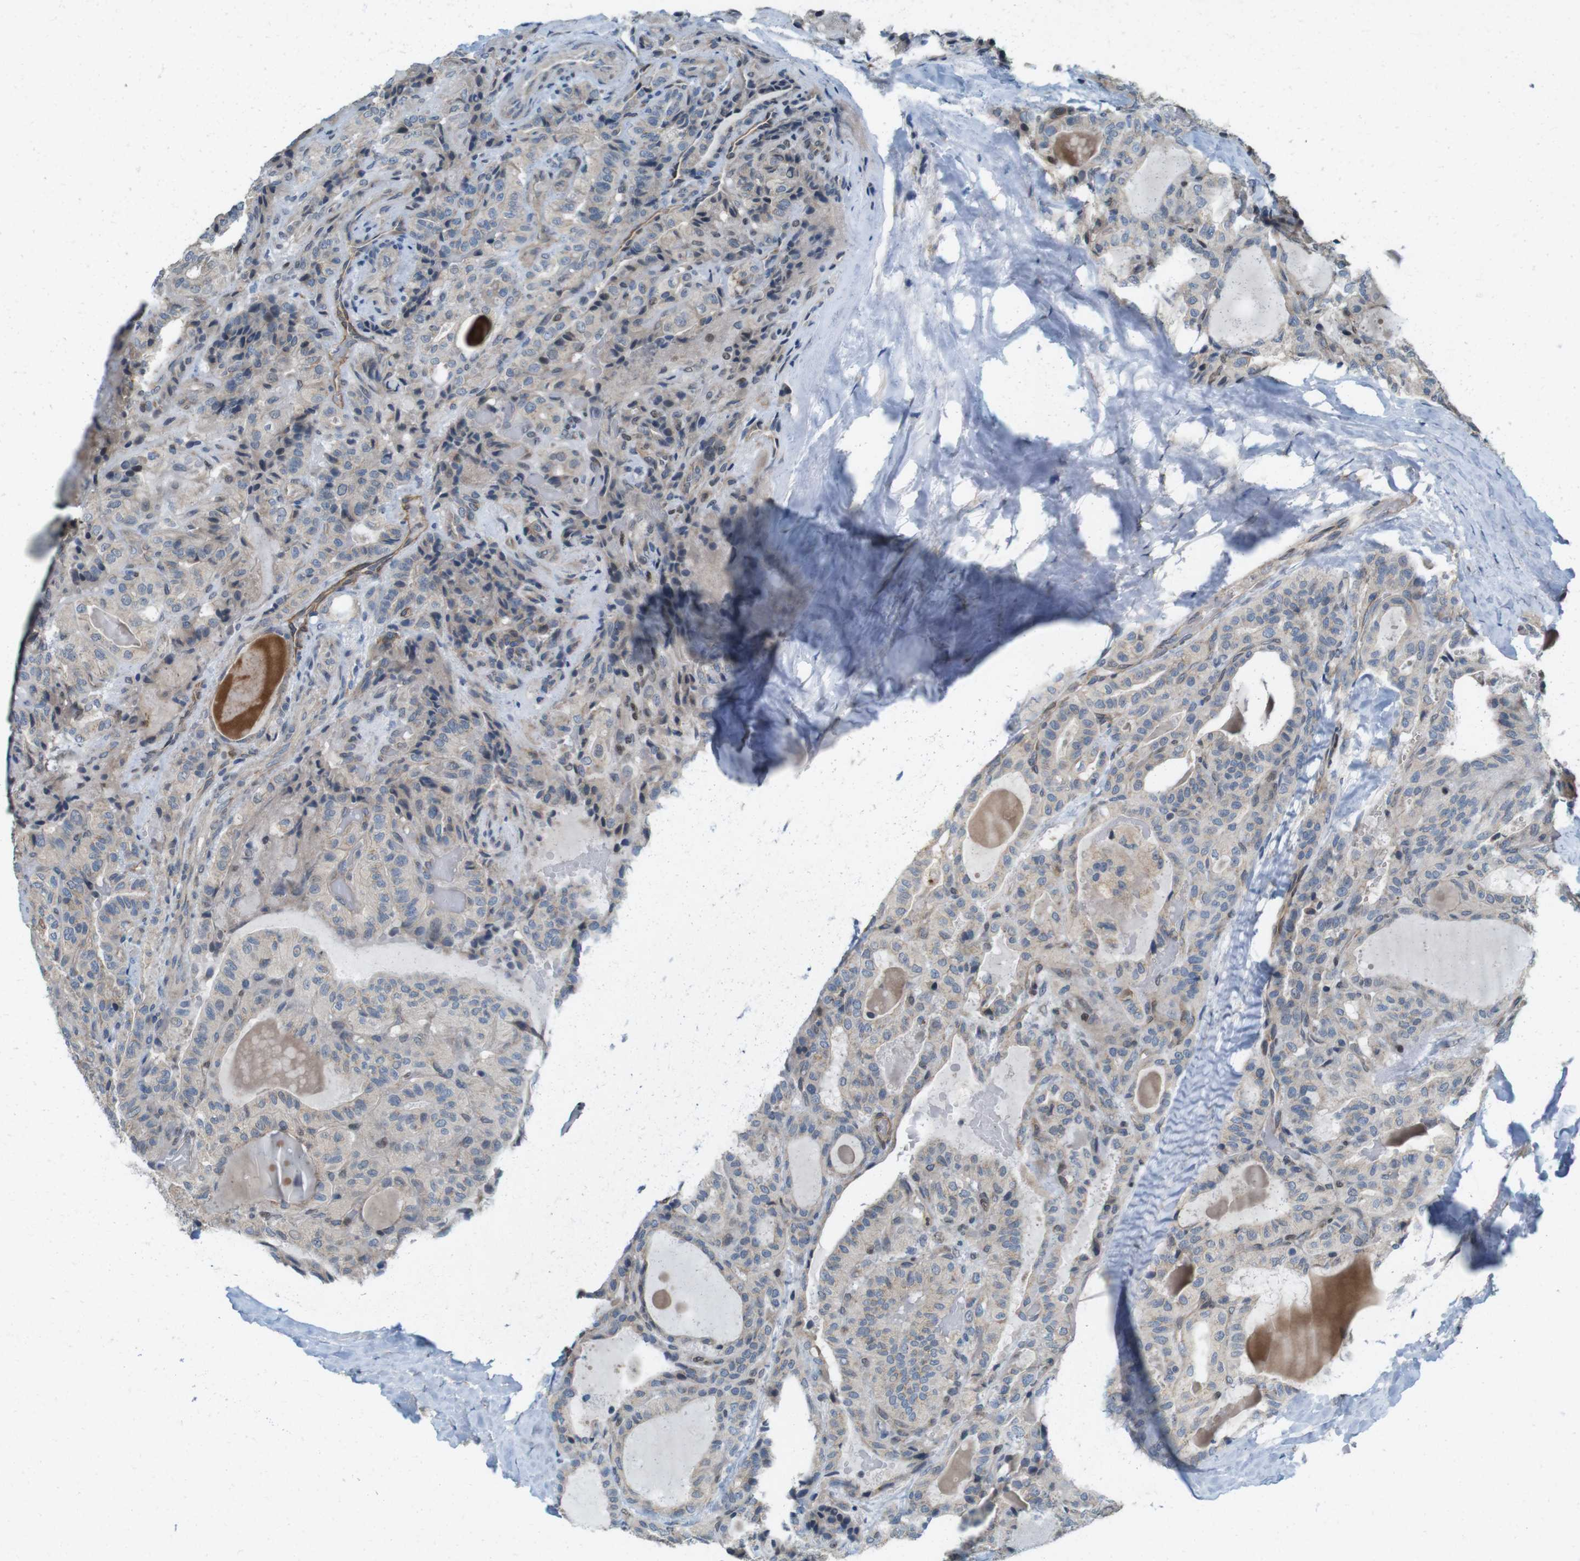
{"staining": {"intensity": "weak", "quantity": "25%-75%", "location": "cytoplasmic/membranous,nuclear"}, "tissue": "thyroid cancer", "cell_type": "Tumor cells", "image_type": "cancer", "snomed": [{"axis": "morphology", "description": "Papillary adenocarcinoma, NOS"}, {"axis": "topography", "description": "Thyroid gland"}], "caption": "DAB immunohistochemical staining of thyroid cancer exhibits weak cytoplasmic/membranous and nuclear protein positivity in about 25%-75% of tumor cells. The protein of interest is shown in brown color, while the nuclei are stained blue.", "gene": "SKI", "patient": {"sex": "male", "age": 77}}